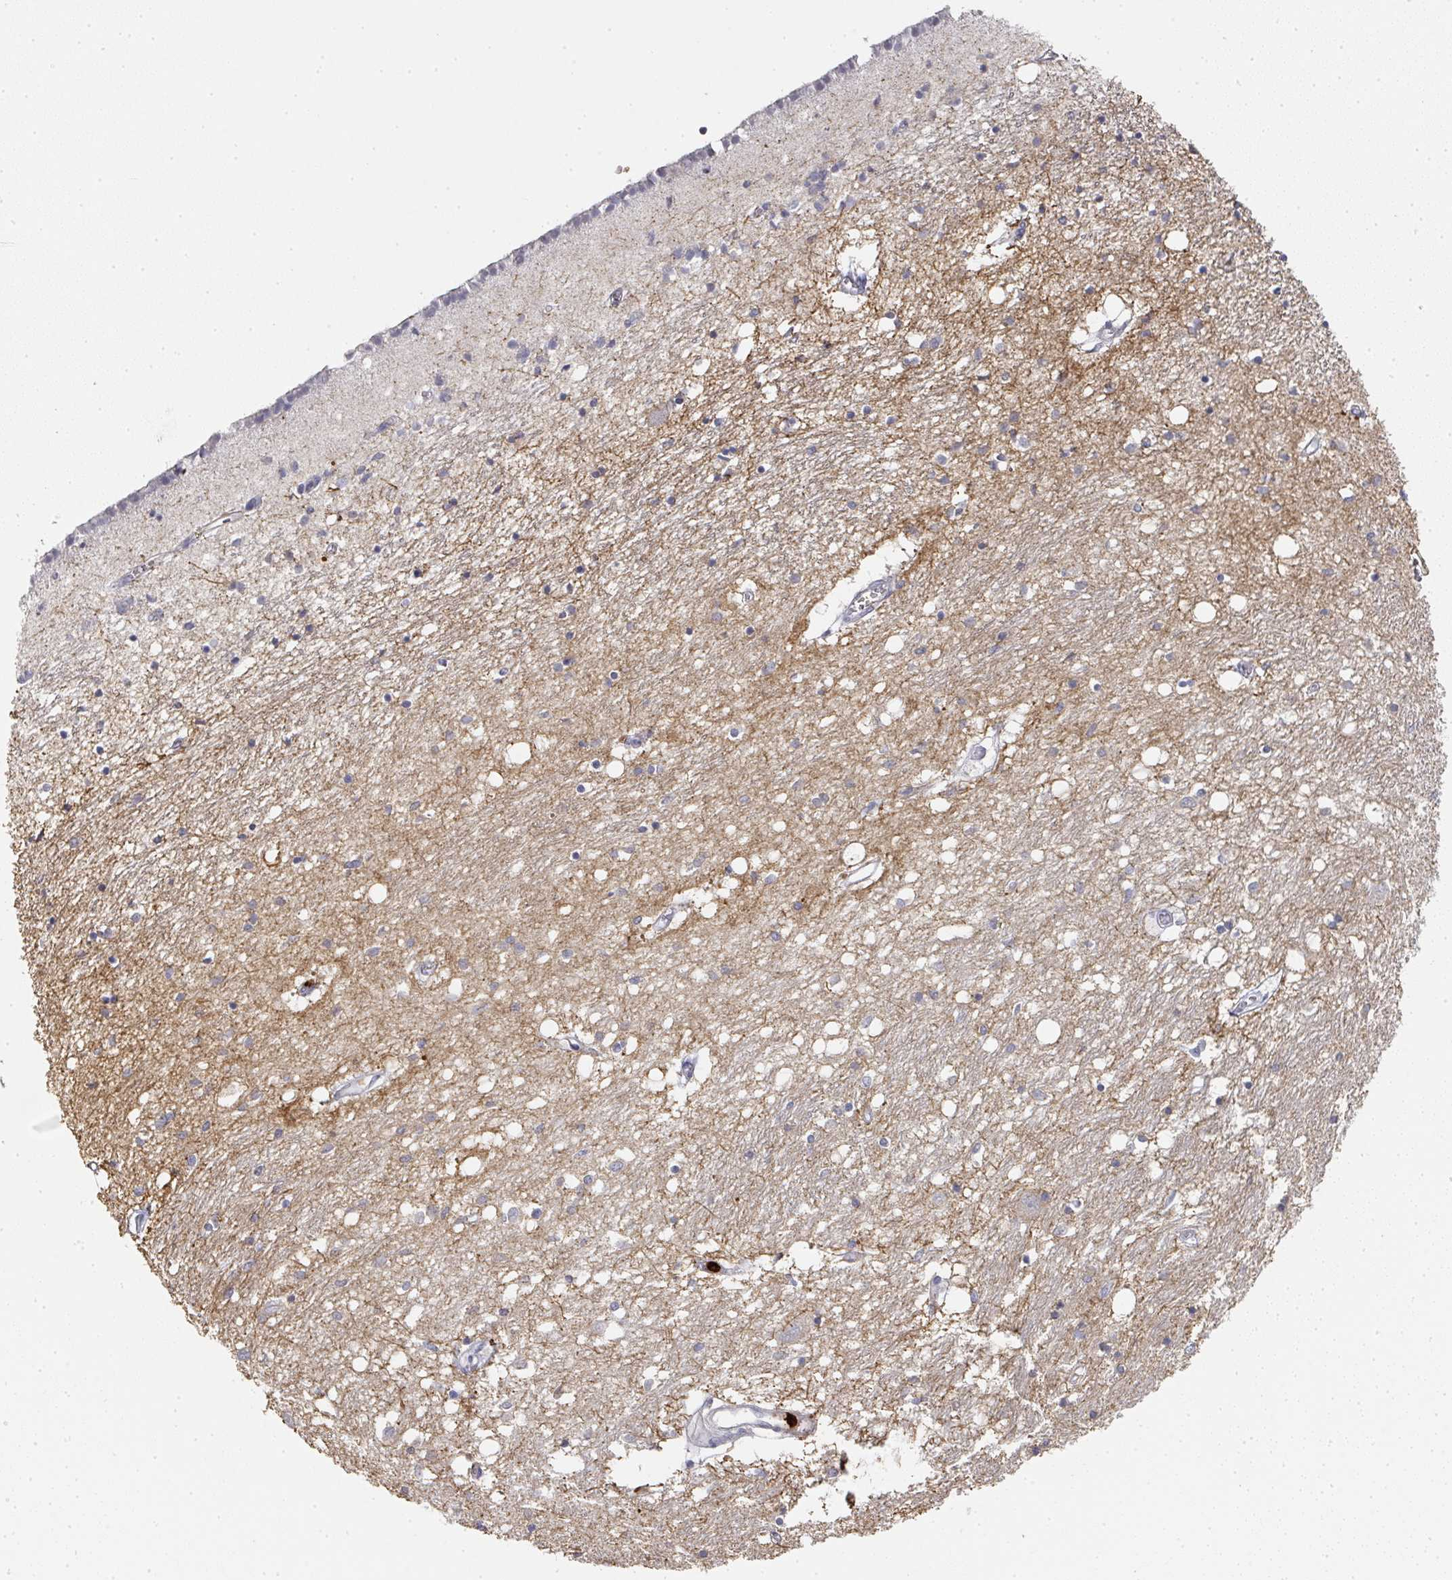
{"staining": {"intensity": "moderate", "quantity": "<25%", "location": "cytoplasmic/membranous"}, "tissue": "caudate", "cell_type": "Glial cells", "image_type": "normal", "snomed": [{"axis": "morphology", "description": "Normal tissue, NOS"}, {"axis": "topography", "description": "Lateral ventricle wall"}], "caption": "Glial cells demonstrate moderate cytoplasmic/membranous positivity in about <25% of cells in unremarkable caudate.", "gene": "CAMP", "patient": {"sex": "male", "age": 70}}